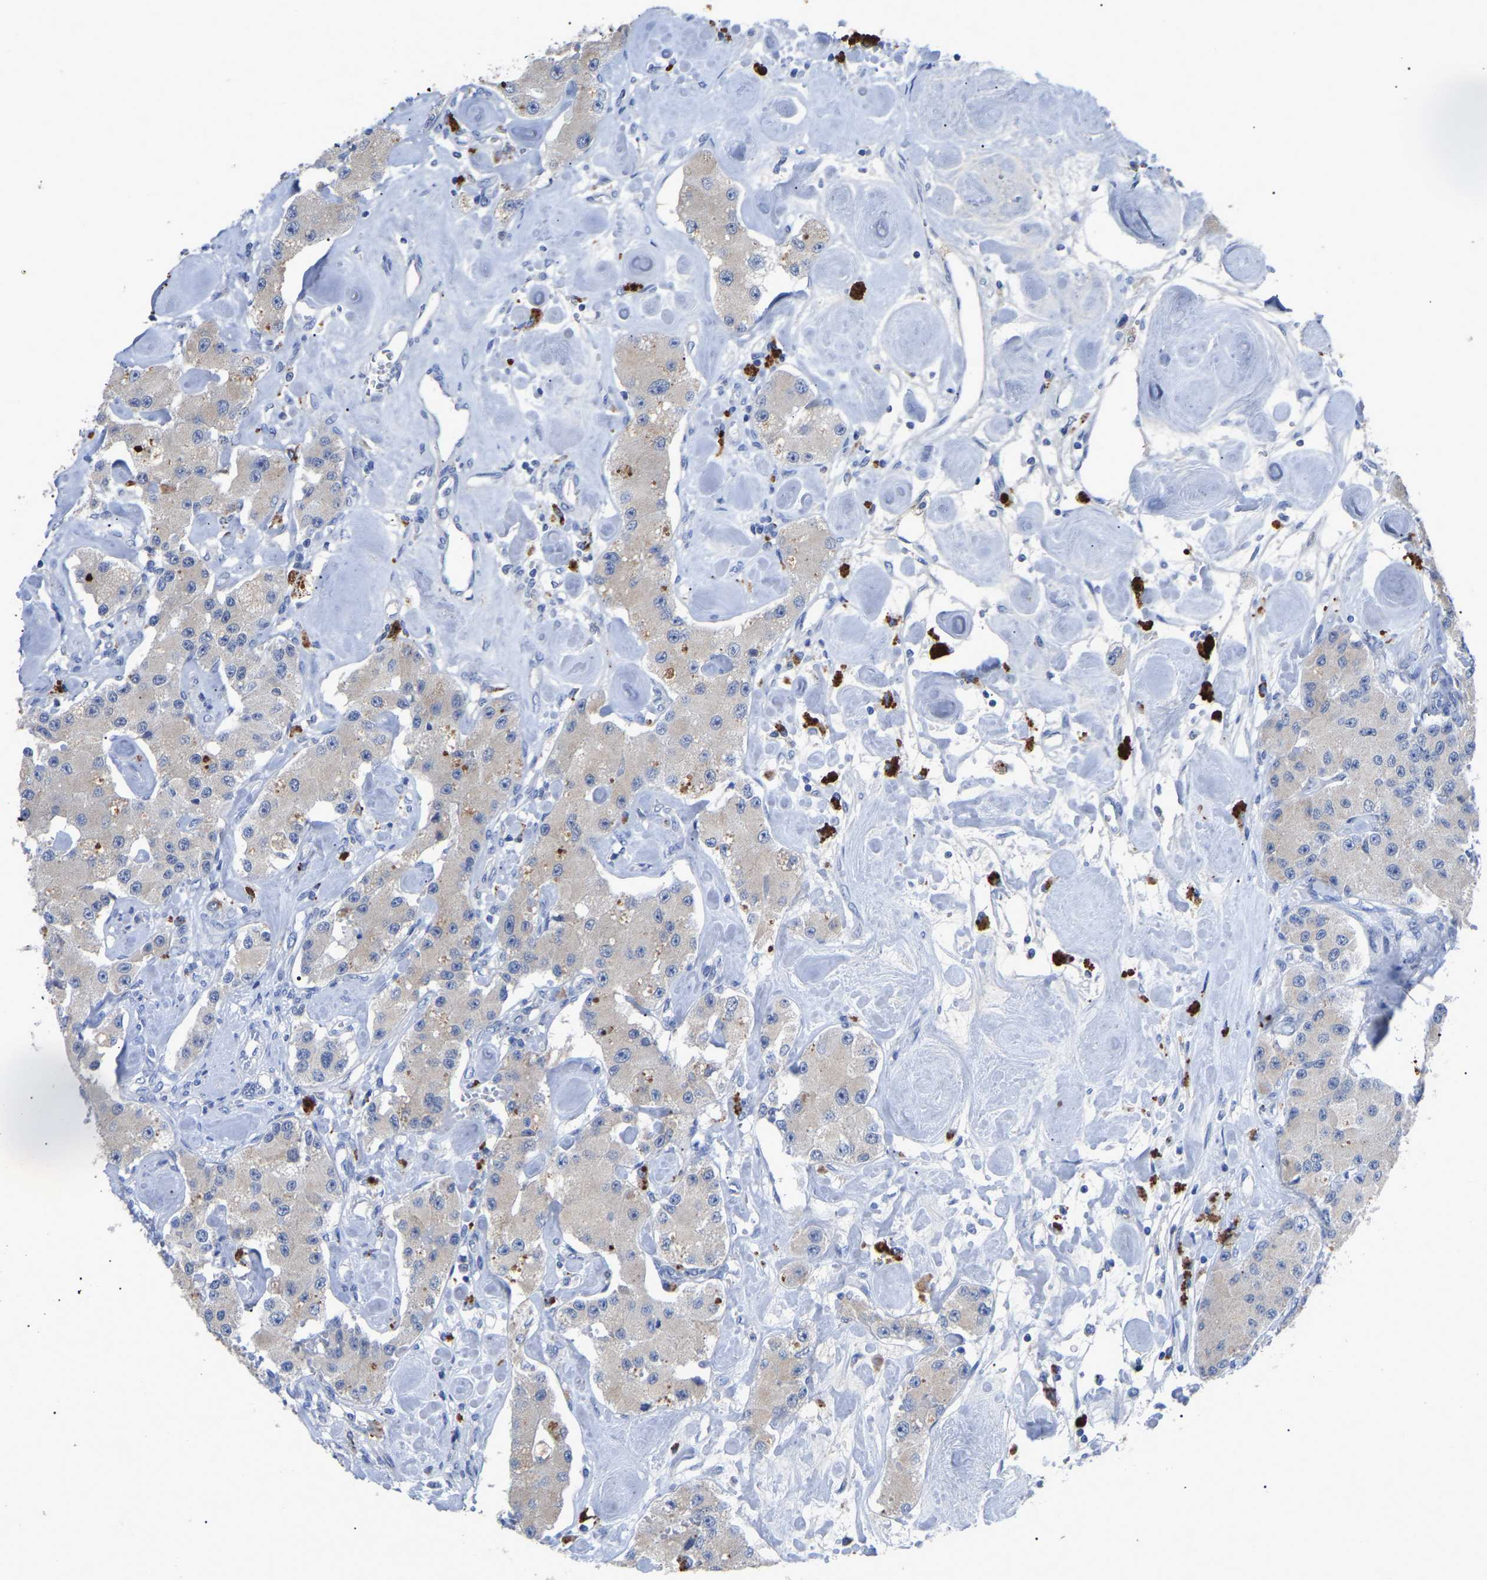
{"staining": {"intensity": "weak", "quantity": "<25%", "location": "cytoplasmic/membranous"}, "tissue": "carcinoid", "cell_type": "Tumor cells", "image_type": "cancer", "snomed": [{"axis": "morphology", "description": "Carcinoid, malignant, NOS"}, {"axis": "topography", "description": "Pancreas"}], "caption": "Immunohistochemical staining of carcinoid reveals no significant expression in tumor cells.", "gene": "SMPD2", "patient": {"sex": "male", "age": 41}}